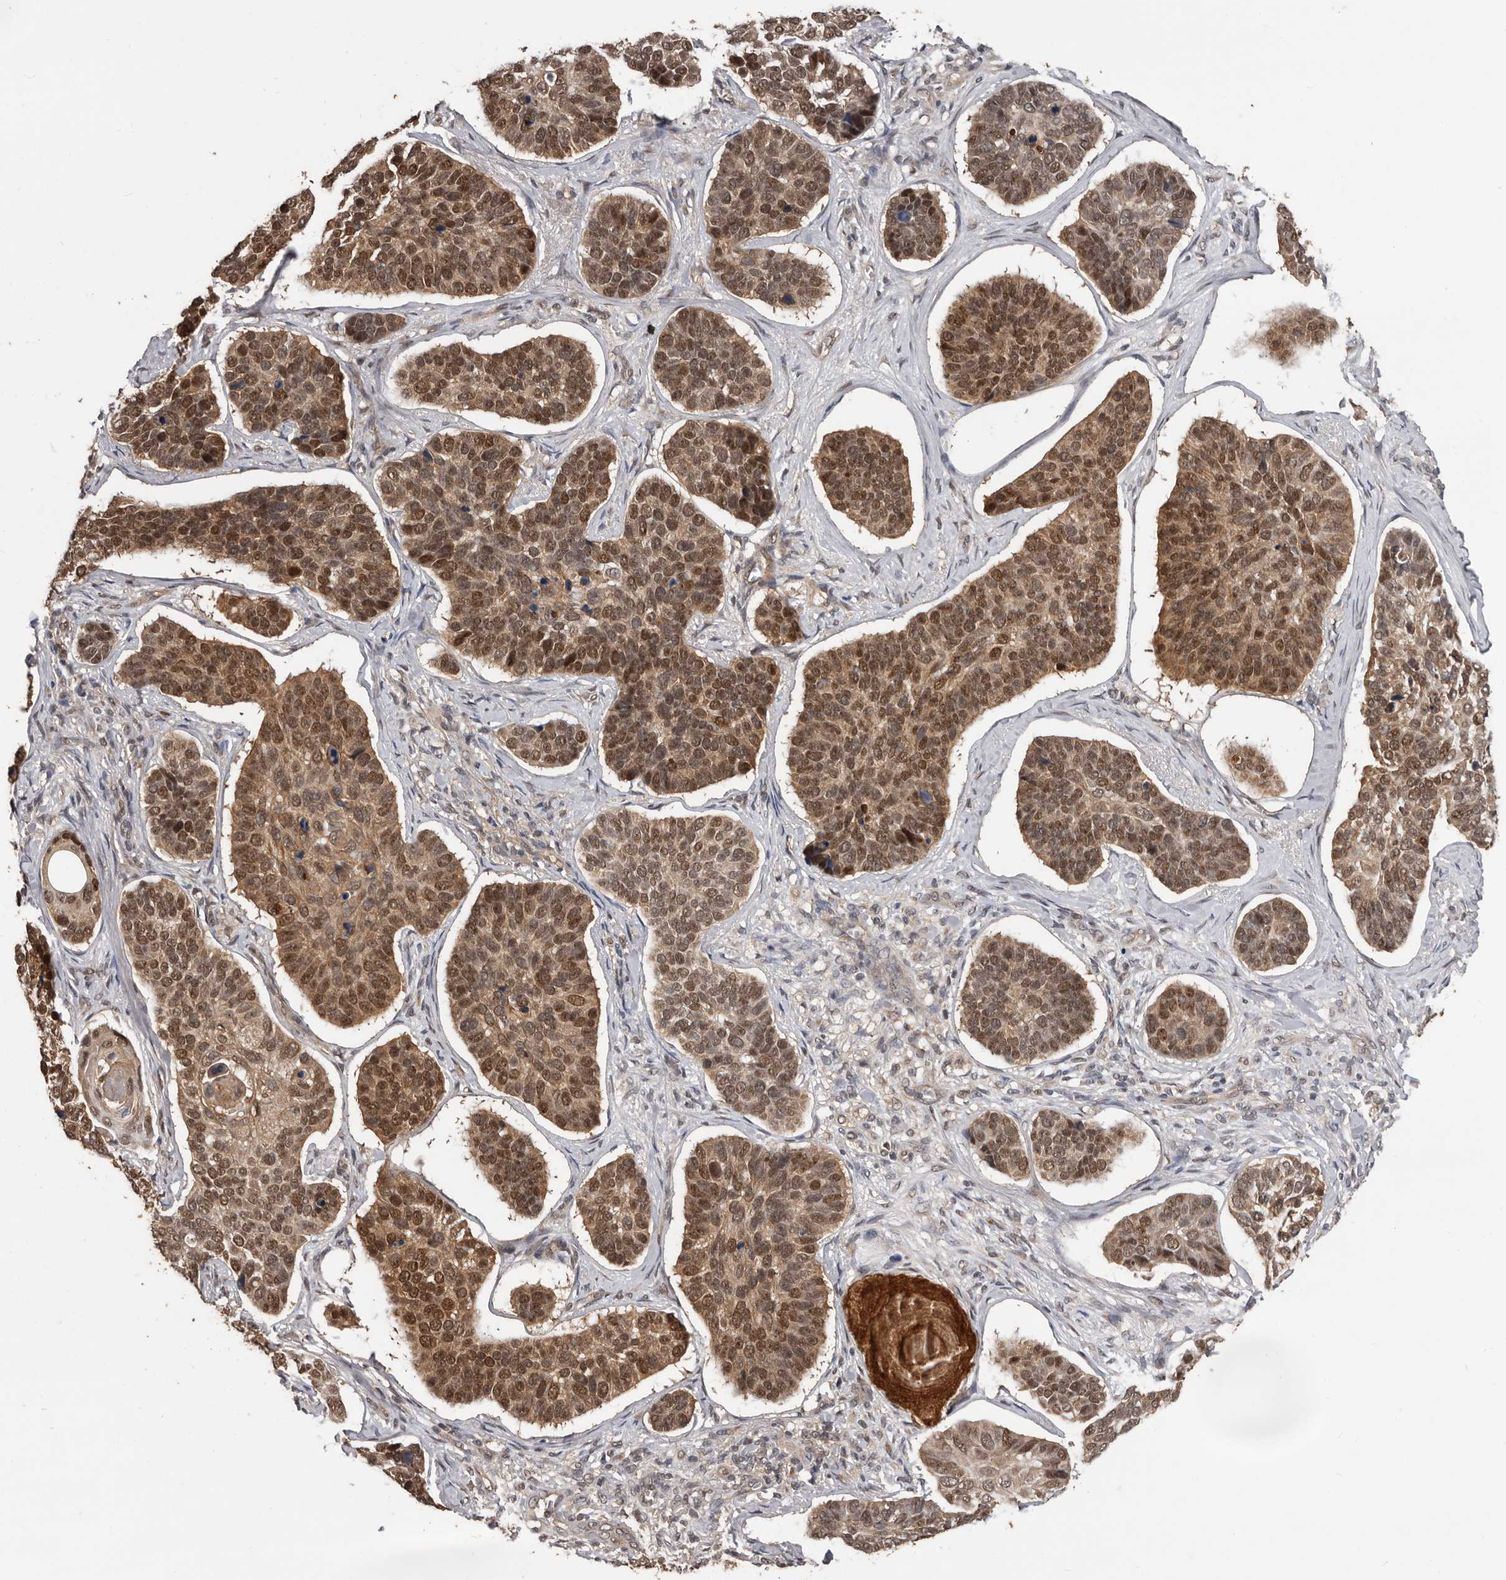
{"staining": {"intensity": "moderate", "quantity": ">75%", "location": "cytoplasmic/membranous,nuclear"}, "tissue": "skin cancer", "cell_type": "Tumor cells", "image_type": "cancer", "snomed": [{"axis": "morphology", "description": "Basal cell carcinoma"}, {"axis": "topography", "description": "Skin"}], "caption": "Immunohistochemistry (IHC) photomicrograph of human skin basal cell carcinoma stained for a protein (brown), which shows medium levels of moderate cytoplasmic/membranous and nuclear positivity in approximately >75% of tumor cells.", "gene": "VPS37A", "patient": {"sex": "male", "age": 62}}